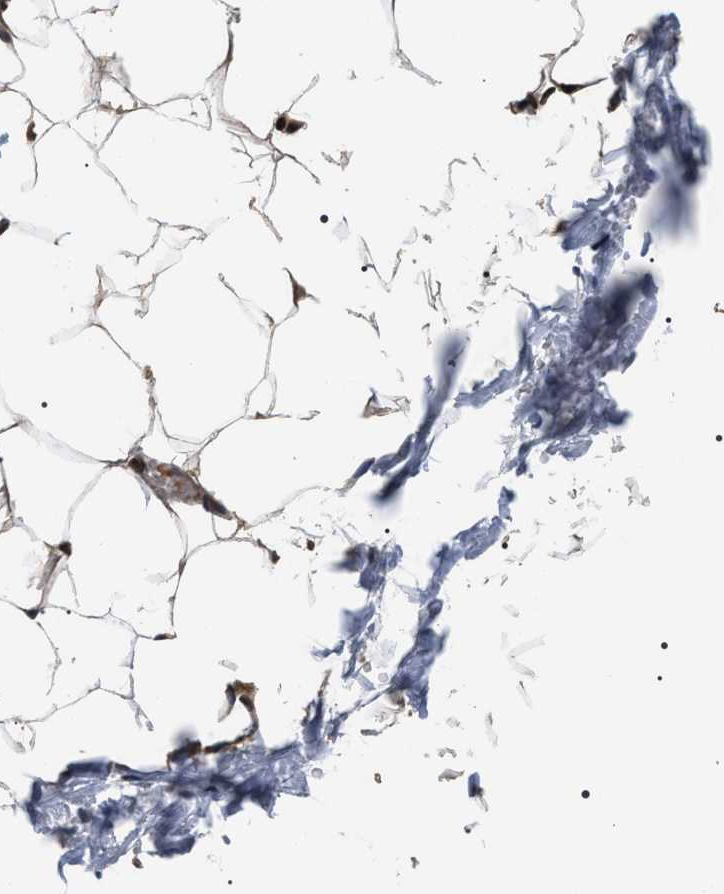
{"staining": {"intensity": "moderate", "quantity": "25%-75%", "location": "cytoplasmic/membranous,nuclear"}, "tissue": "adipose tissue", "cell_type": "Adipocytes", "image_type": "normal", "snomed": [{"axis": "morphology", "description": "Normal tissue, NOS"}, {"axis": "topography", "description": "Breast"}, {"axis": "topography", "description": "Adipose tissue"}], "caption": "IHC micrograph of normal adipose tissue: adipose tissue stained using IHC demonstrates medium levels of moderate protein expression localized specifically in the cytoplasmic/membranous,nuclear of adipocytes, appearing as a cytoplasmic/membranous,nuclear brown color.", "gene": "ARHGAP22", "patient": {"sex": "female", "age": 25}}